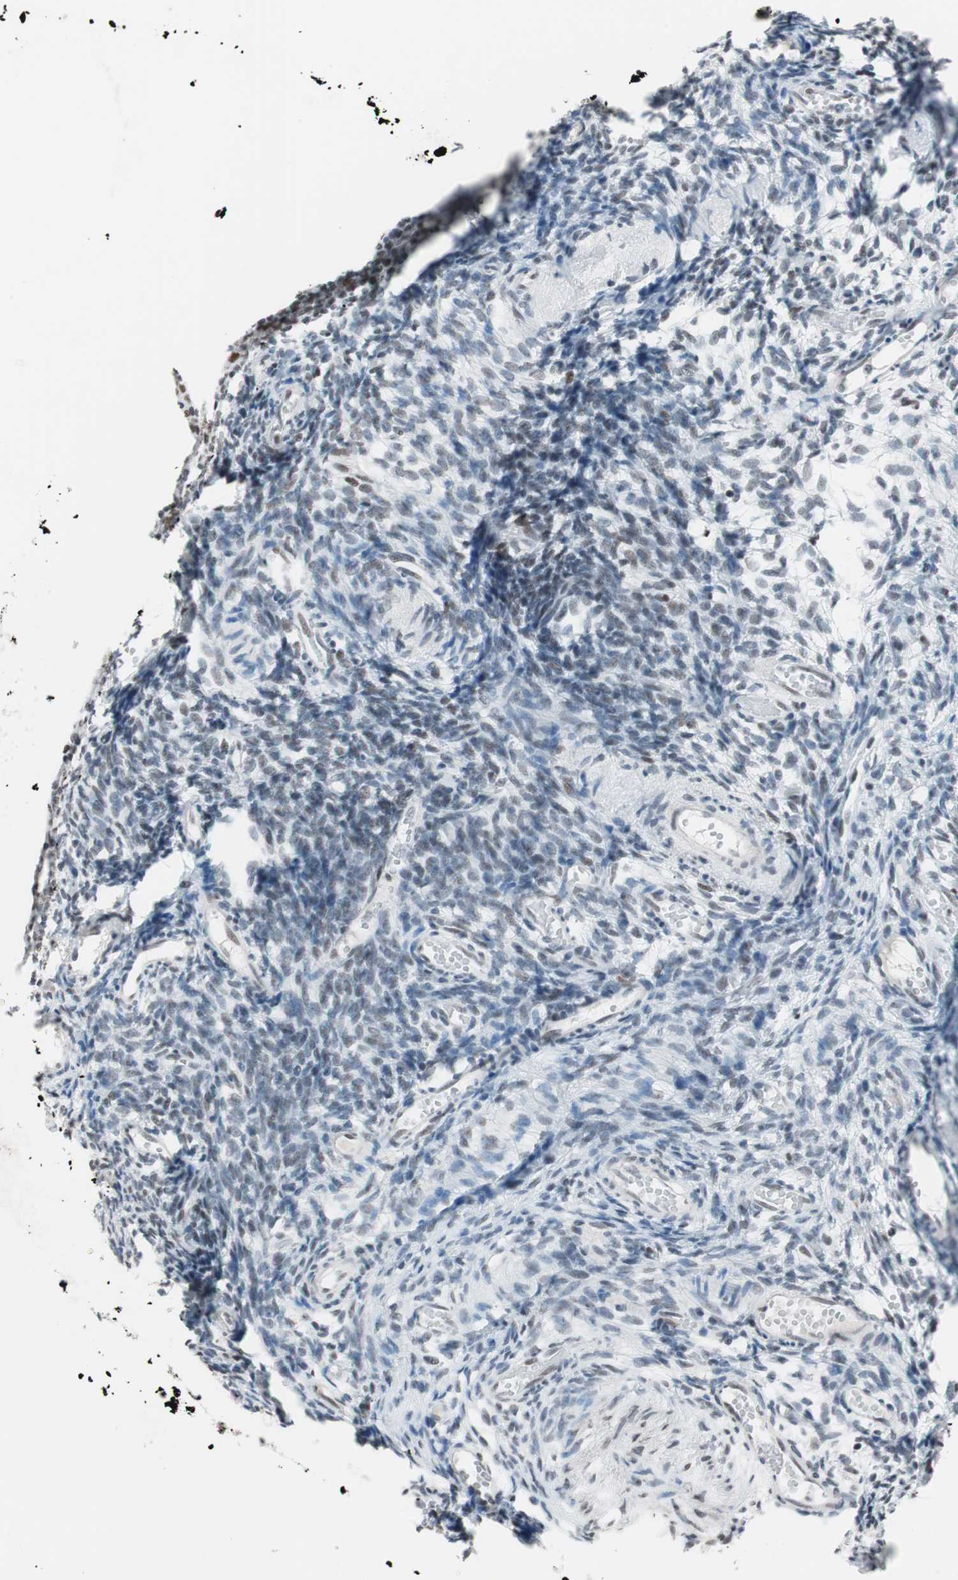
{"staining": {"intensity": "weak", "quantity": "25%-75%", "location": "nuclear"}, "tissue": "ovary", "cell_type": "Ovarian stroma cells", "image_type": "normal", "snomed": [{"axis": "morphology", "description": "Normal tissue, NOS"}, {"axis": "topography", "description": "Ovary"}], "caption": "IHC staining of benign ovary, which displays low levels of weak nuclear staining in approximately 25%-75% of ovarian stroma cells indicating weak nuclear protein expression. The staining was performed using DAB (3,3'-diaminobenzidine) (brown) for protein detection and nuclei were counterstained in hematoxylin (blue).", "gene": "ARID1A", "patient": {"sex": "female", "age": 35}}